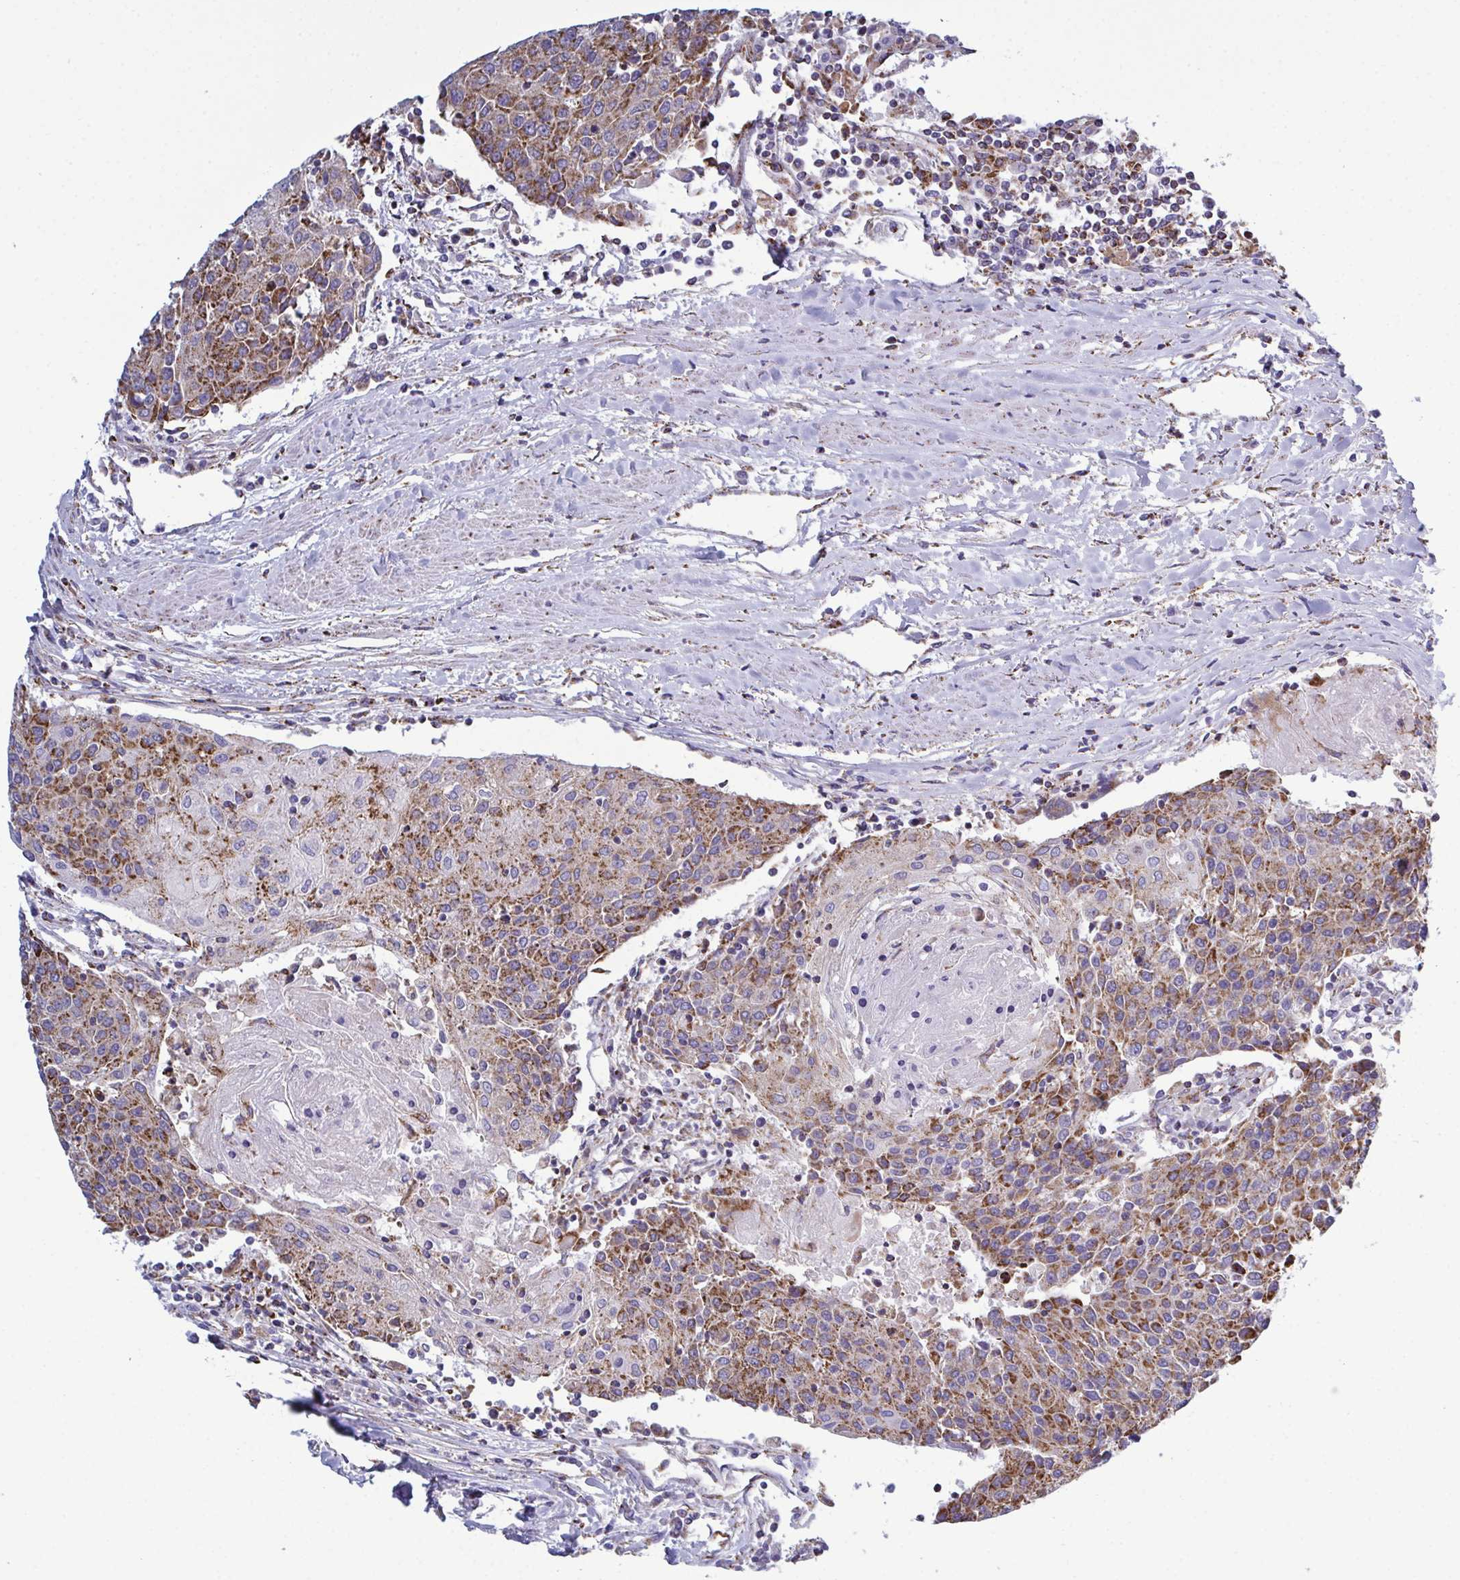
{"staining": {"intensity": "moderate", "quantity": ">75%", "location": "cytoplasmic/membranous"}, "tissue": "urothelial cancer", "cell_type": "Tumor cells", "image_type": "cancer", "snomed": [{"axis": "morphology", "description": "Urothelial carcinoma, High grade"}, {"axis": "topography", "description": "Urinary bladder"}], "caption": "A high-resolution image shows IHC staining of urothelial cancer, which exhibits moderate cytoplasmic/membranous staining in about >75% of tumor cells. (DAB (3,3'-diaminobenzidine) = brown stain, brightfield microscopy at high magnification).", "gene": "CSDE1", "patient": {"sex": "female", "age": 85}}